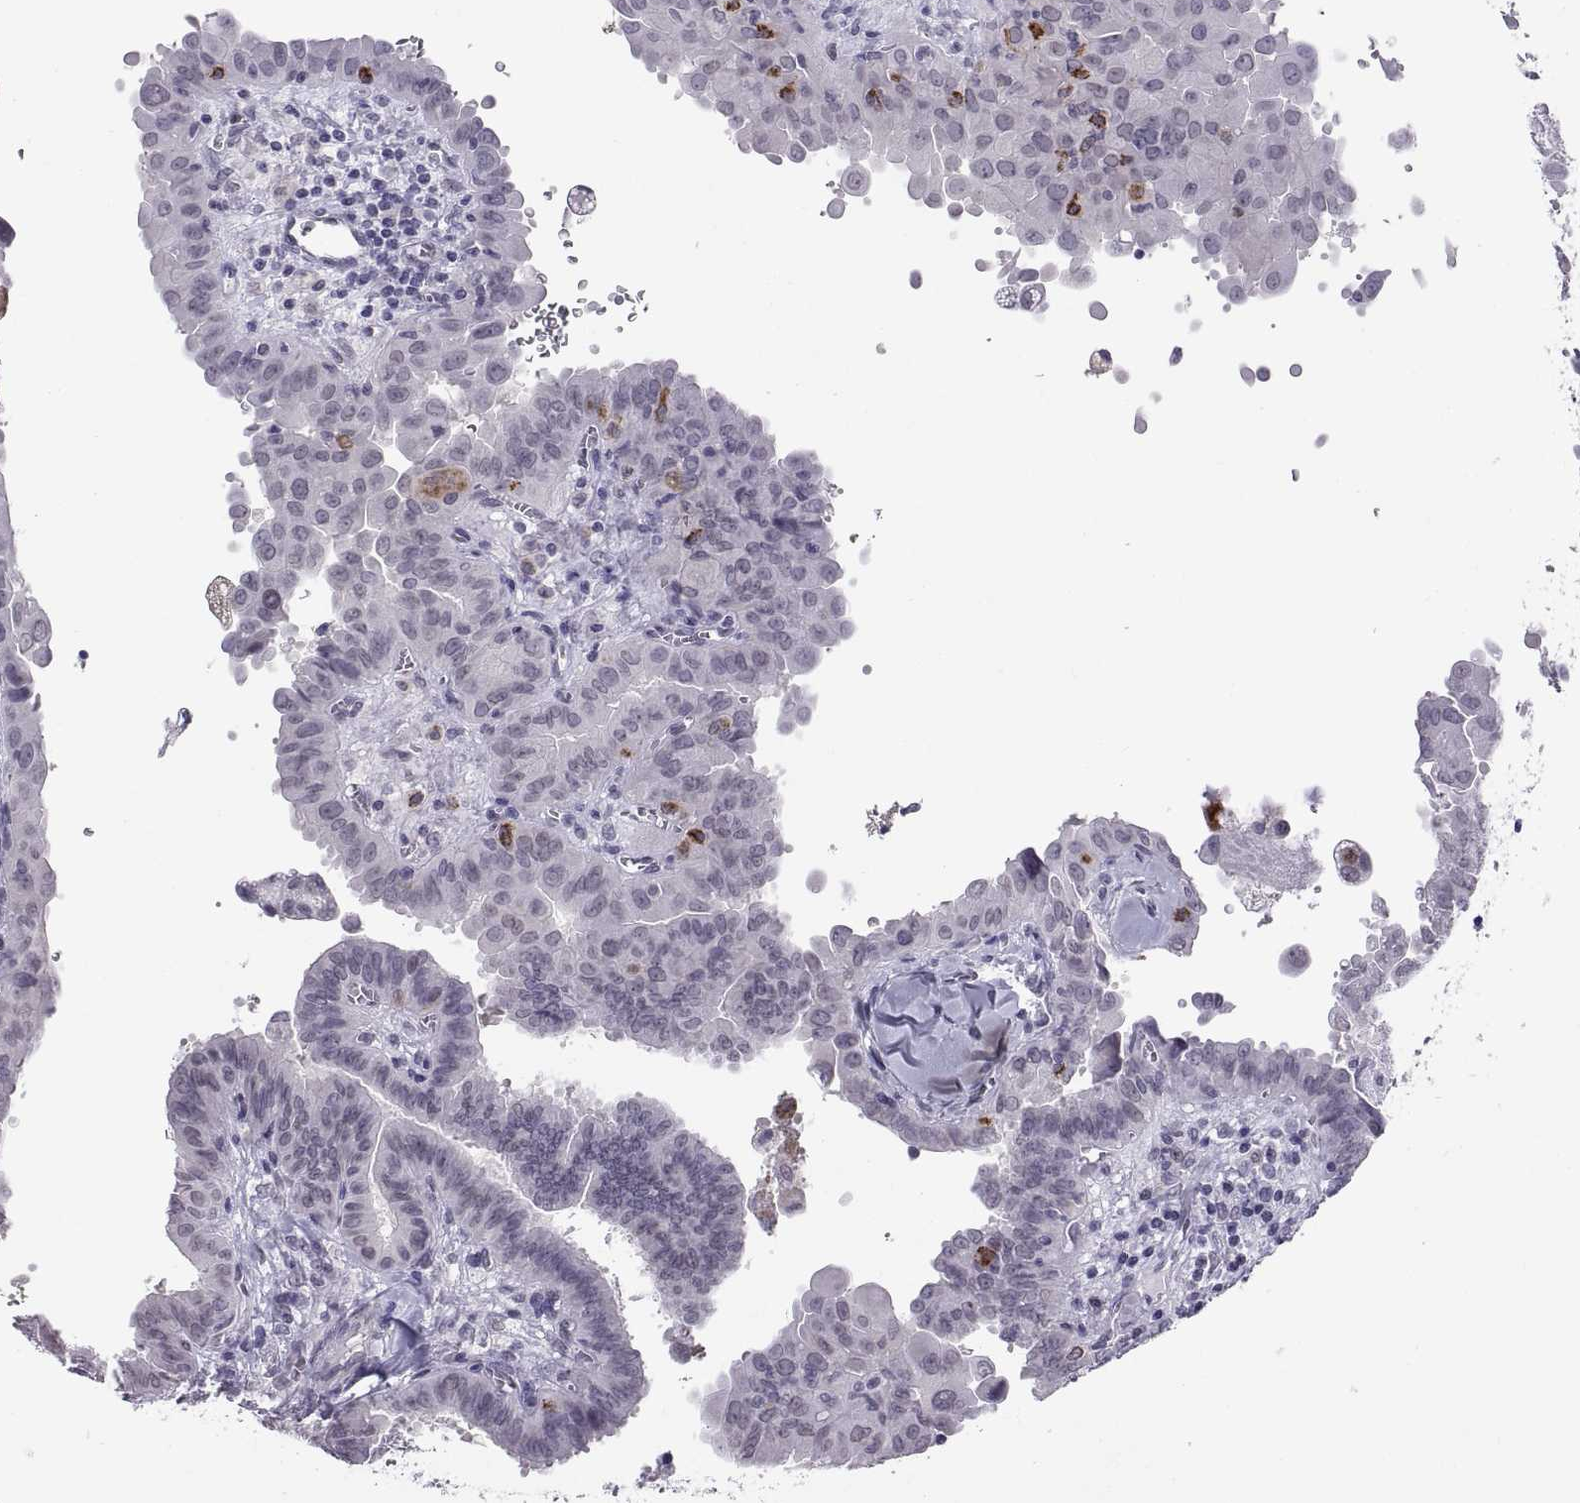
{"staining": {"intensity": "negative", "quantity": "none", "location": "none"}, "tissue": "thyroid cancer", "cell_type": "Tumor cells", "image_type": "cancer", "snomed": [{"axis": "morphology", "description": "Papillary adenocarcinoma, NOS"}, {"axis": "topography", "description": "Thyroid gland"}], "caption": "Tumor cells are negative for brown protein staining in thyroid papillary adenocarcinoma.", "gene": "KRT77", "patient": {"sex": "female", "age": 37}}